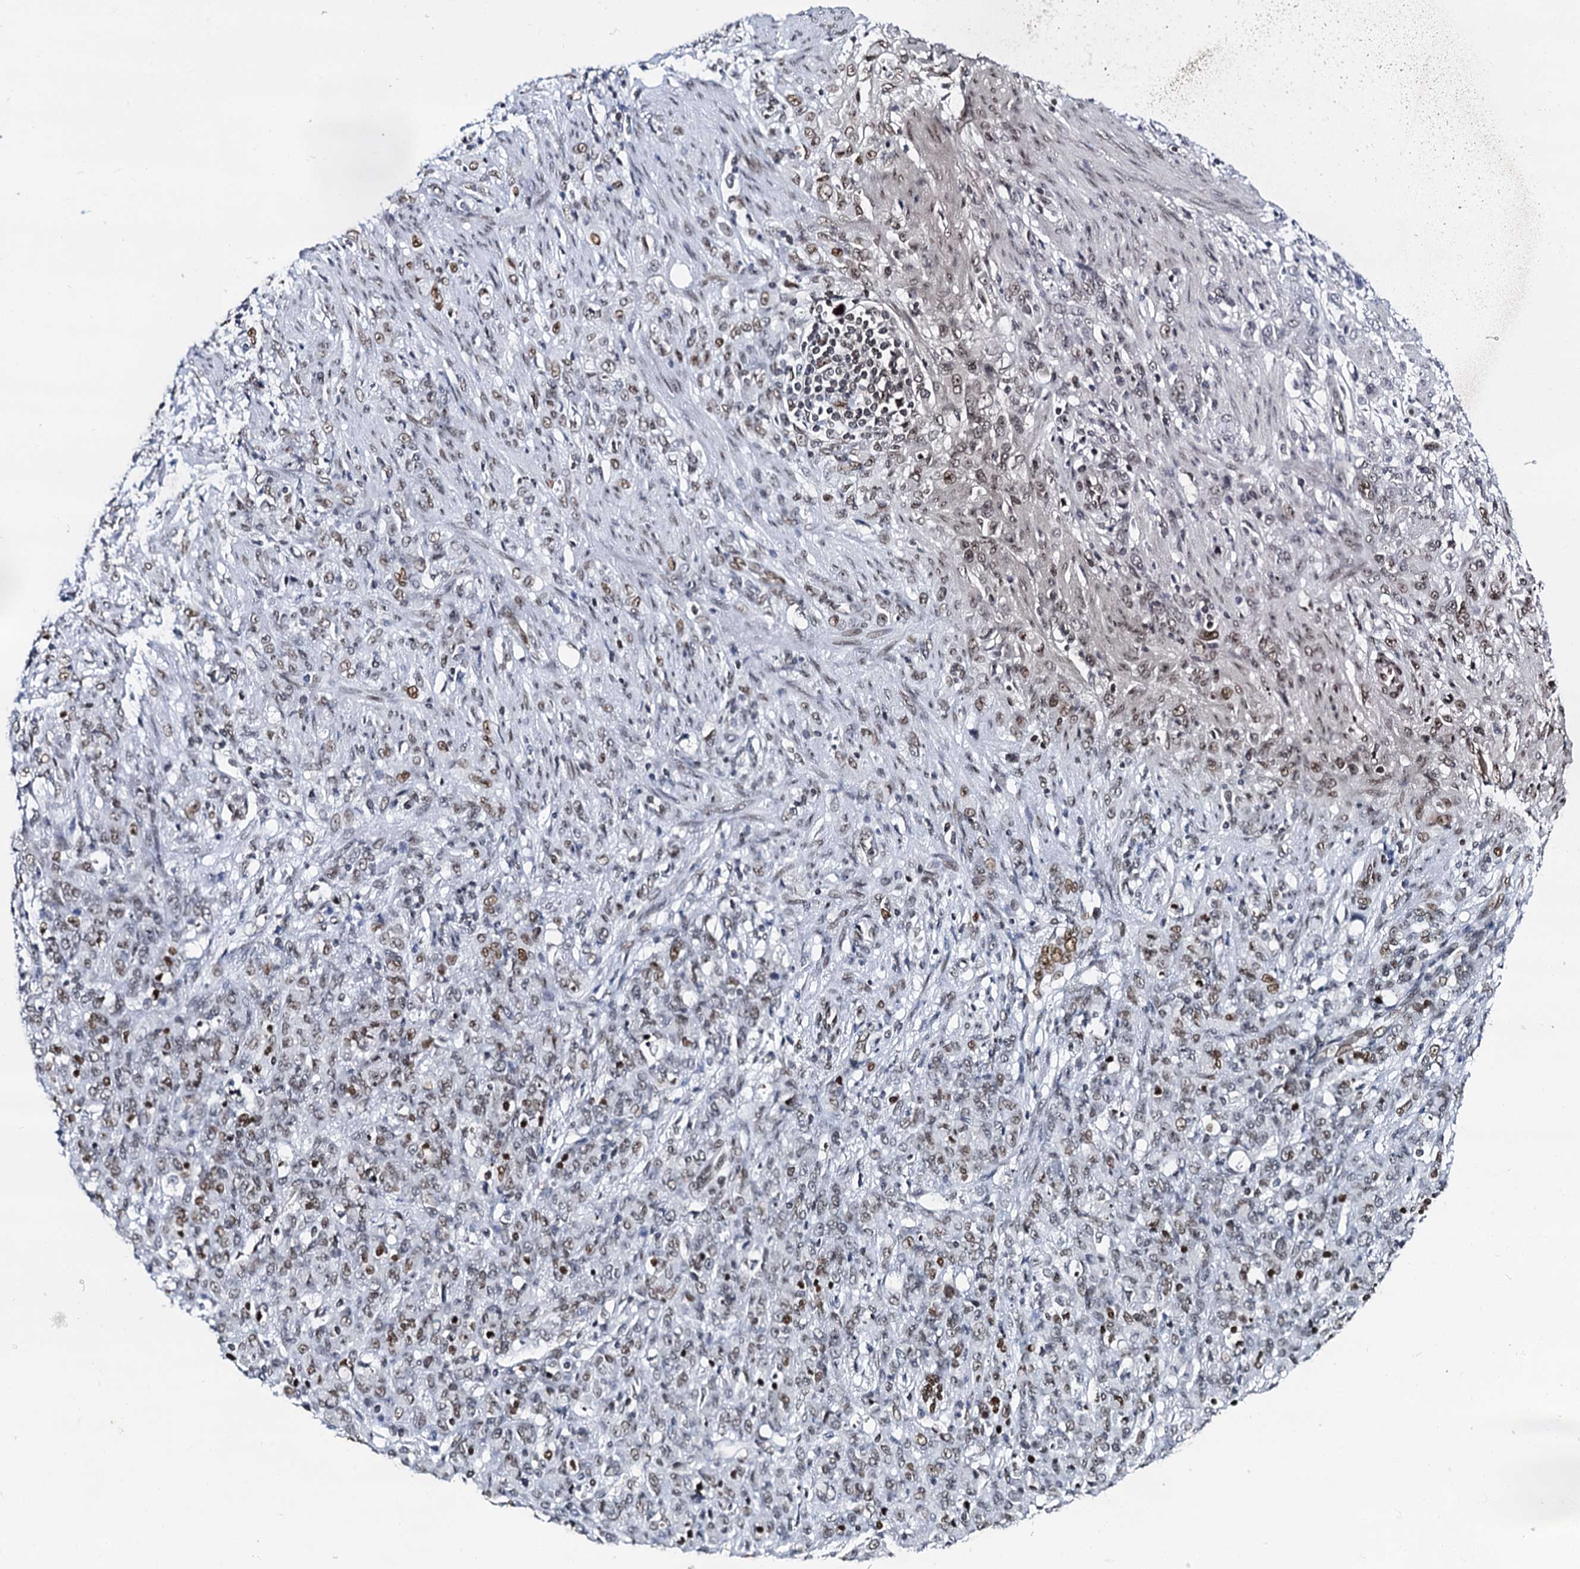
{"staining": {"intensity": "moderate", "quantity": "<25%", "location": "nuclear"}, "tissue": "stomach cancer", "cell_type": "Tumor cells", "image_type": "cancer", "snomed": [{"axis": "morphology", "description": "Adenocarcinoma, NOS"}, {"axis": "topography", "description": "Stomach"}], "caption": "Immunohistochemistry photomicrograph of neoplastic tissue: stomach cancer (adenocarcinoma) stained using immunohistochemistry (IHC) shows low levels of moderate protein expression localized specifically in the nuclear of tumor cells, appearing as a nuclear brown color.", "gene": "CMAS", "patient": {"sex": "female", "age": 79}}